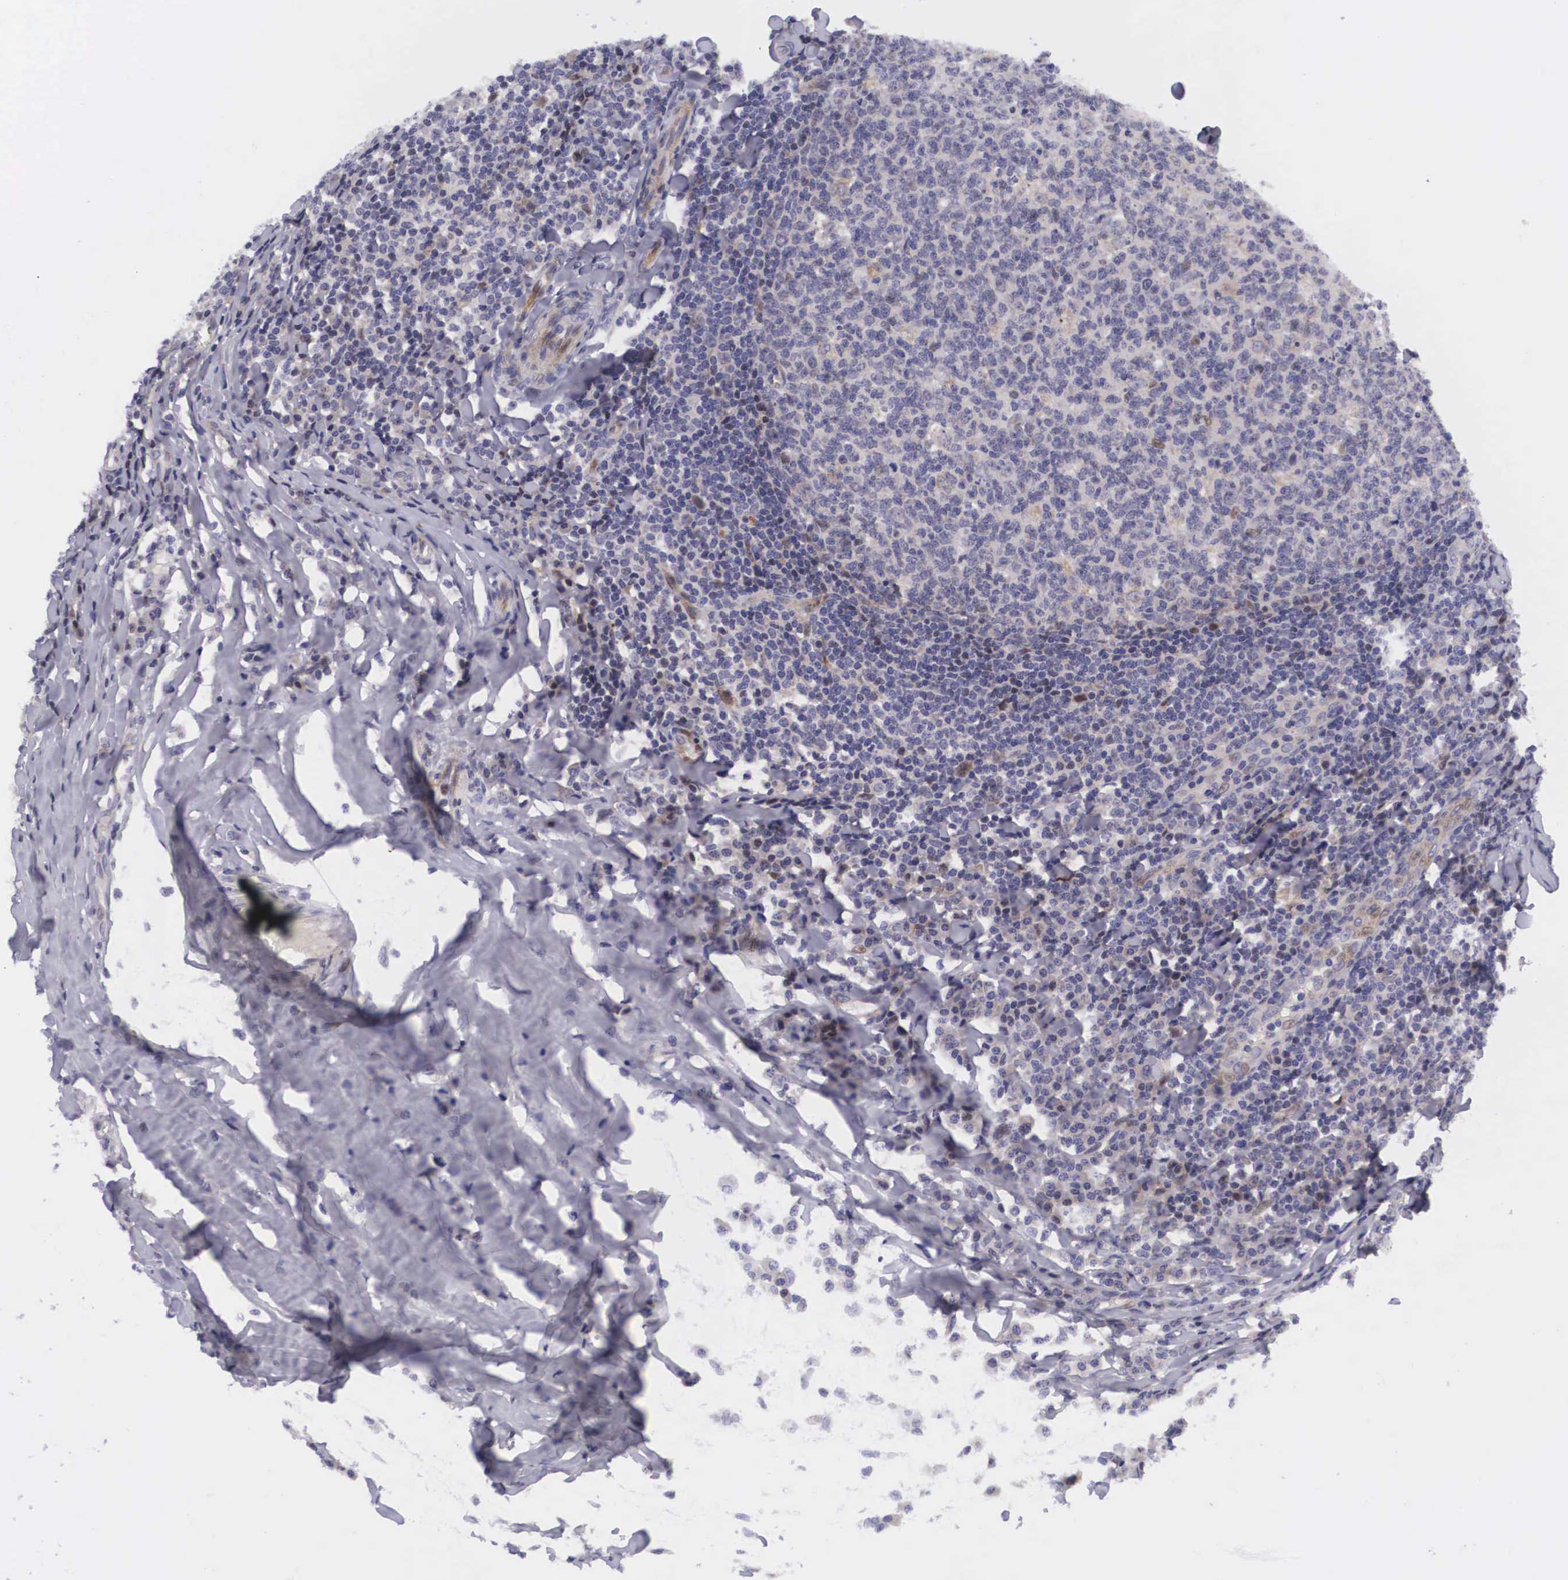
{"staining": {"intensity": "weak", "quantity": "<25%", "location": "nuclear"}, "tissue": "tonsil", "cell_type": "Germinal center cells", "image_type": "normal", "snomed": [{"axis": "morphology", "description": "Normal tissue, NOS"}, {"axis": "topography", "description": "Tonsil"}], "caption": "DAB (3,3'-diaminobenzidine) immunohistochemical staining of unremarkable human tonsil exhibits no significant expression in germinal center cells. (Stains: DAB IHC with hematoxylin counter stain, Microscopy: brightfield microscopy at high magnification).", "gene": "EMID1", "patient": {"sex": "male", "age": 6}}